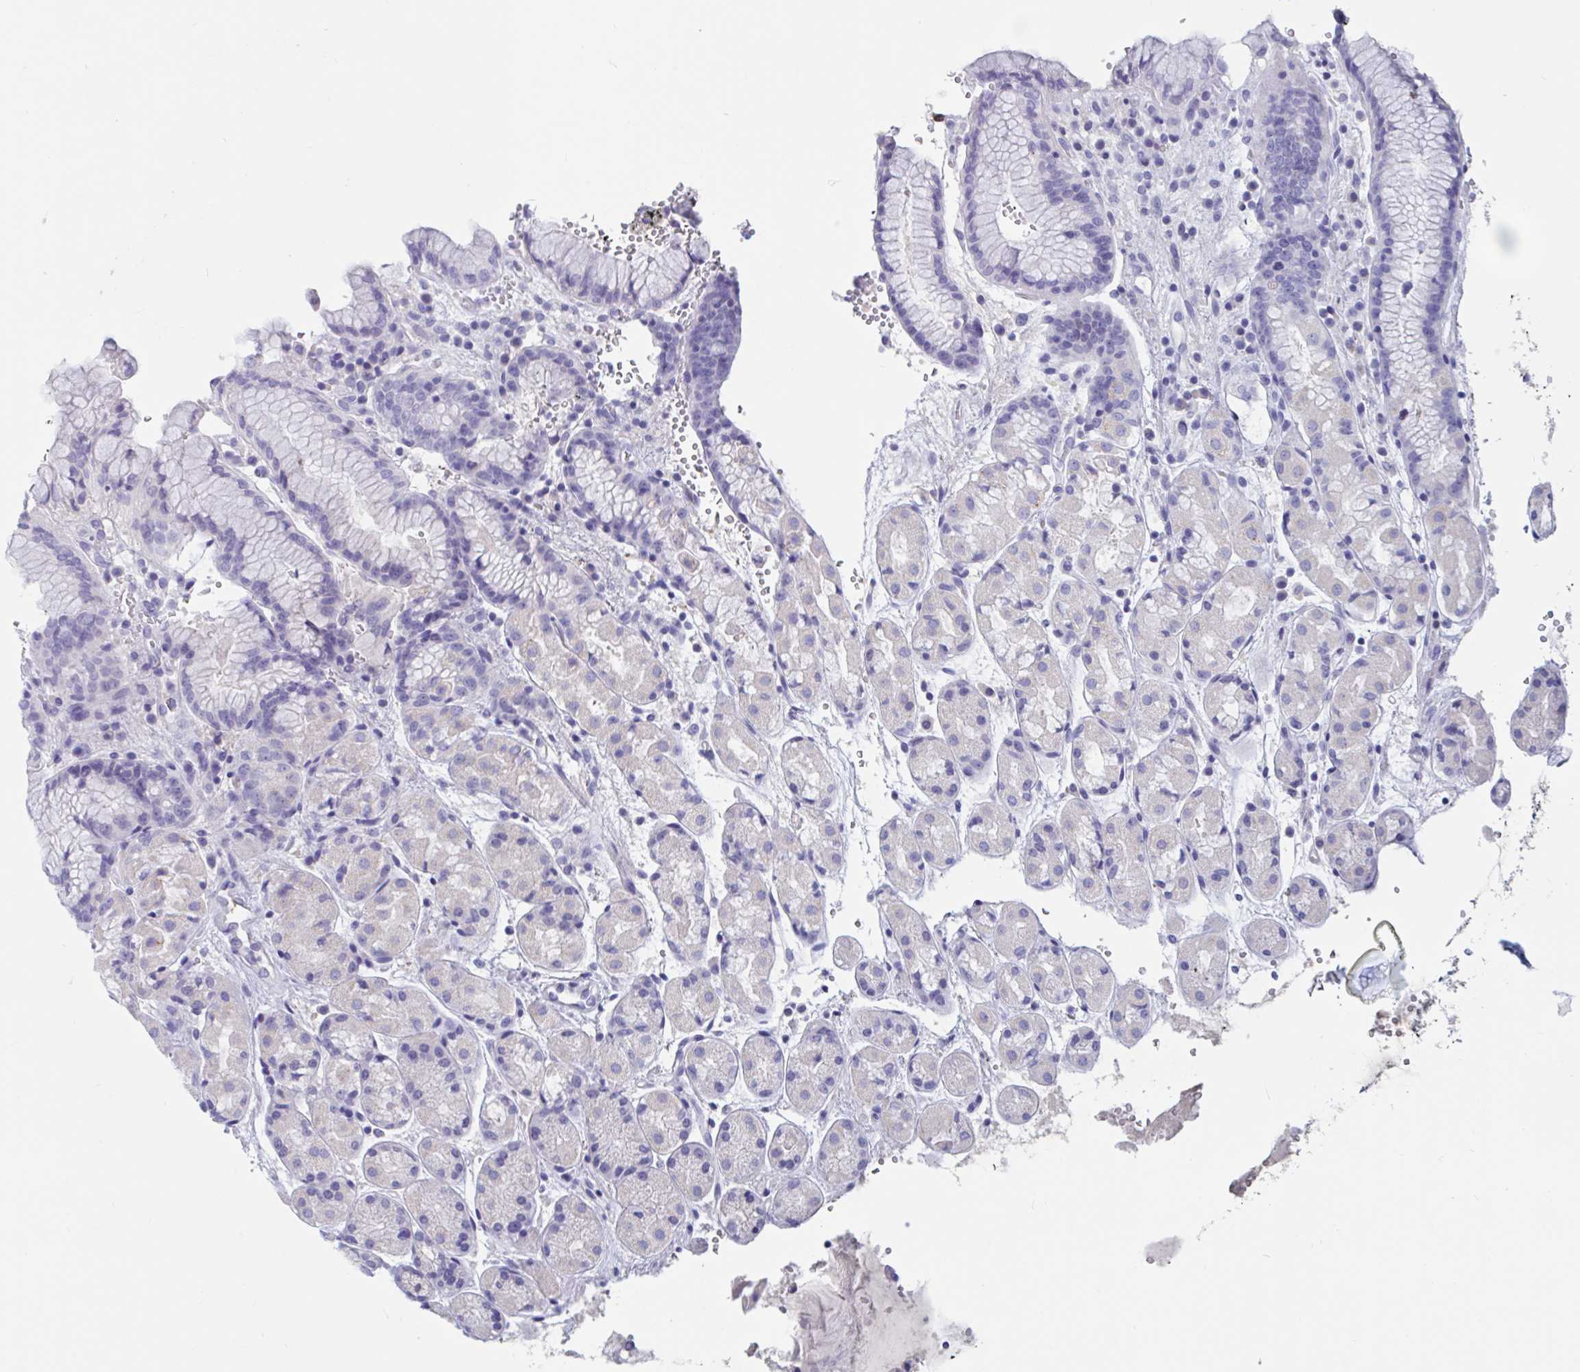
{"staining": {"intensity": "weak", "quantity": "<25%", "location": "cytoplasmic/membranous"}, "tissue": "stomach", "cell_type": "Glandular cells", "image_type": "normal", "snomed": [{"axis": "morphology", "description": "Normal tissue, NOS"}, {"axis": "topography", "description": "Stomach"}, {"axis": "topography", "description": "Stomach, lower"}], "caption": "IHC micrograph of benign stomach: human stomach stained with DAB (3,3'-diaminobenzidine) demonstrates no significant protein positivity in glandular cells.", "gene": "ZNHIT2", "patient": {"sex": "female", "age": 56}}